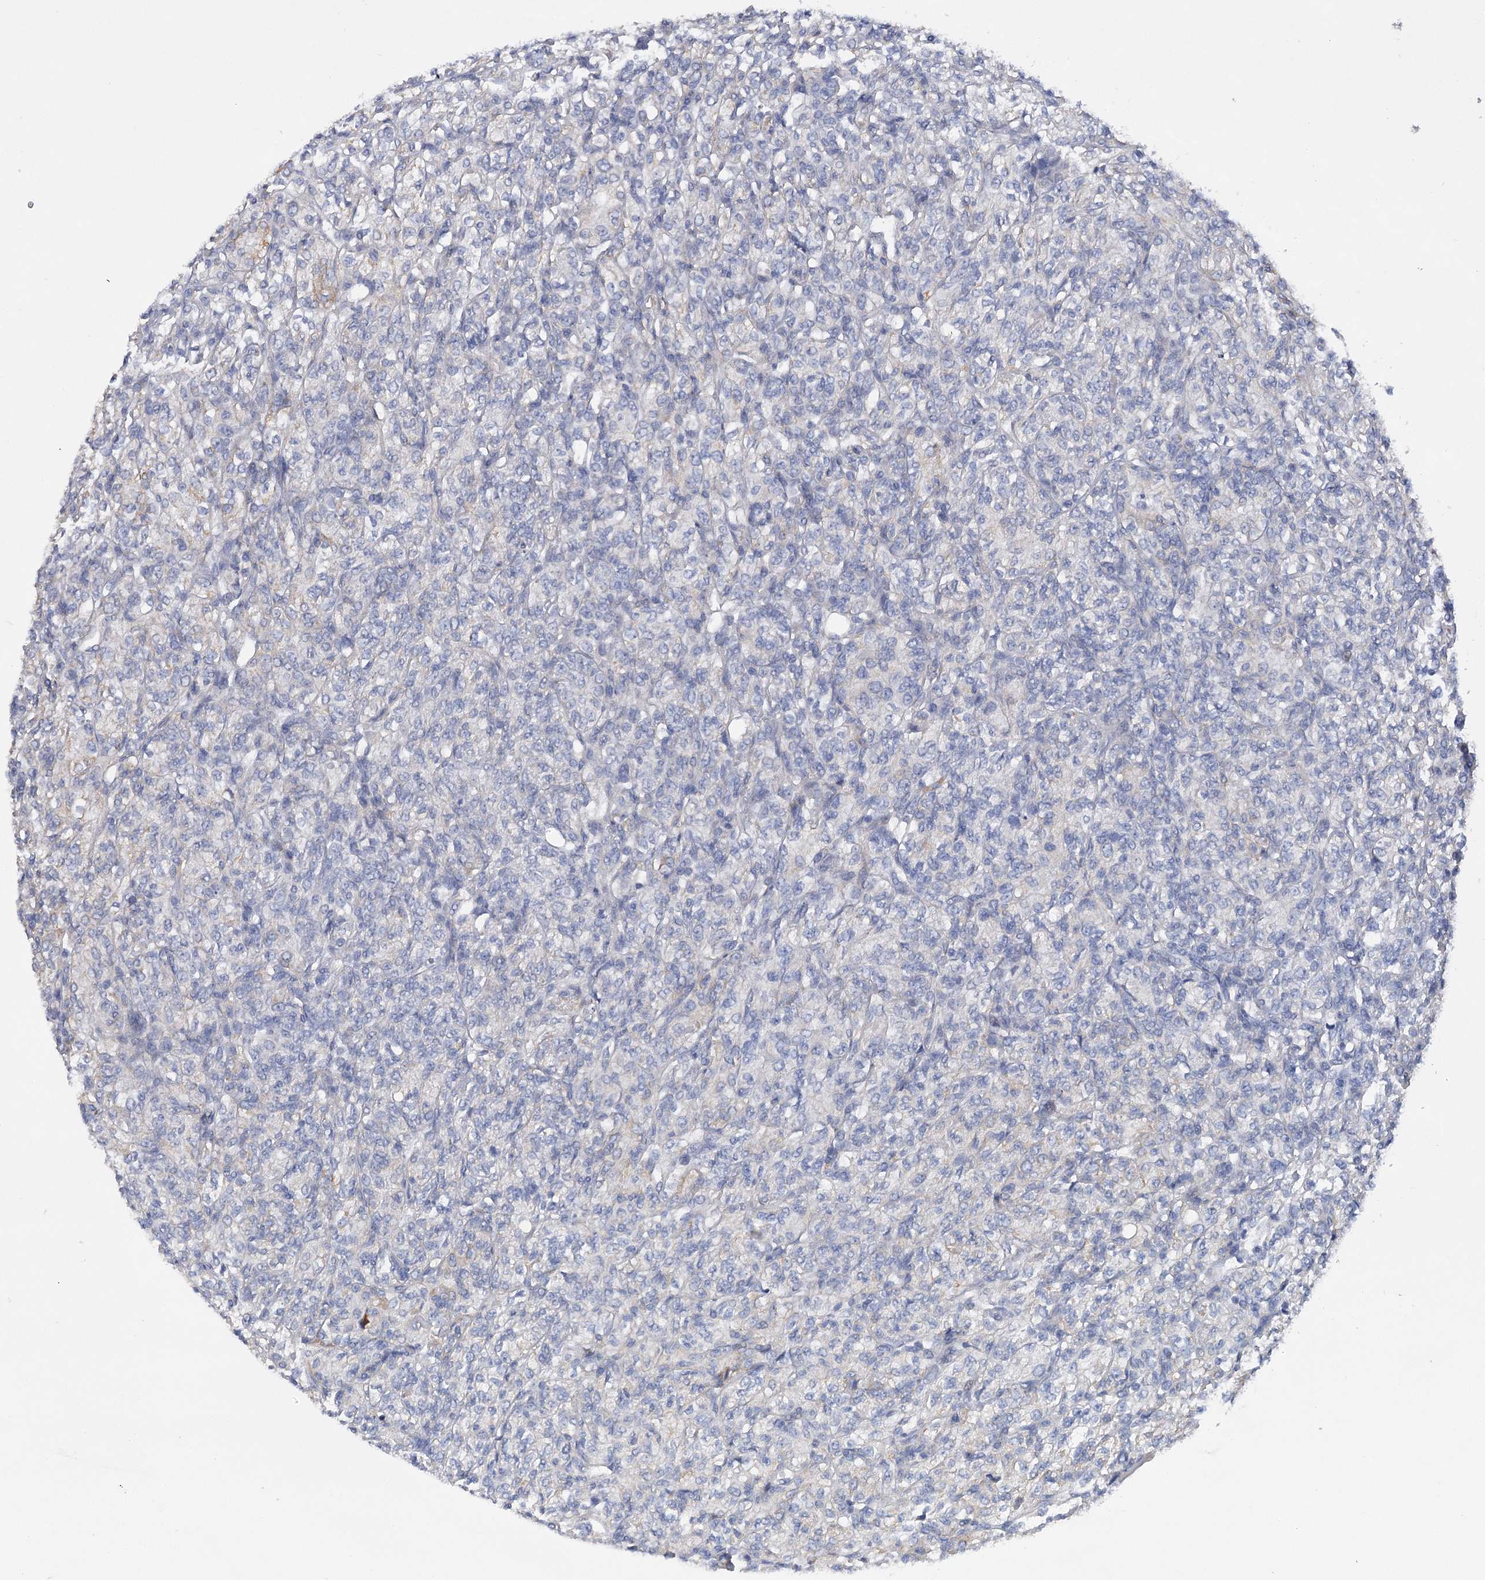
{"staining": {"intensity": "negative", "quantity": "none", "location": "none"}, "tissue": "renal cancer", "cell_type": "Tumor cells", "image_type": "cancer", "snomed": [{"axis": "morphology", "description": "Adenocarcinoma, NOS"}, {"axis": "topography", "description": "Kidney"}], "caption": "Adenocarcinoma (renal) was stained to show a protein in brown. There is no significant staining in tumor cells.", "gene": "DCUN1D1", "patient": {"sex": "male", "age": 77}}